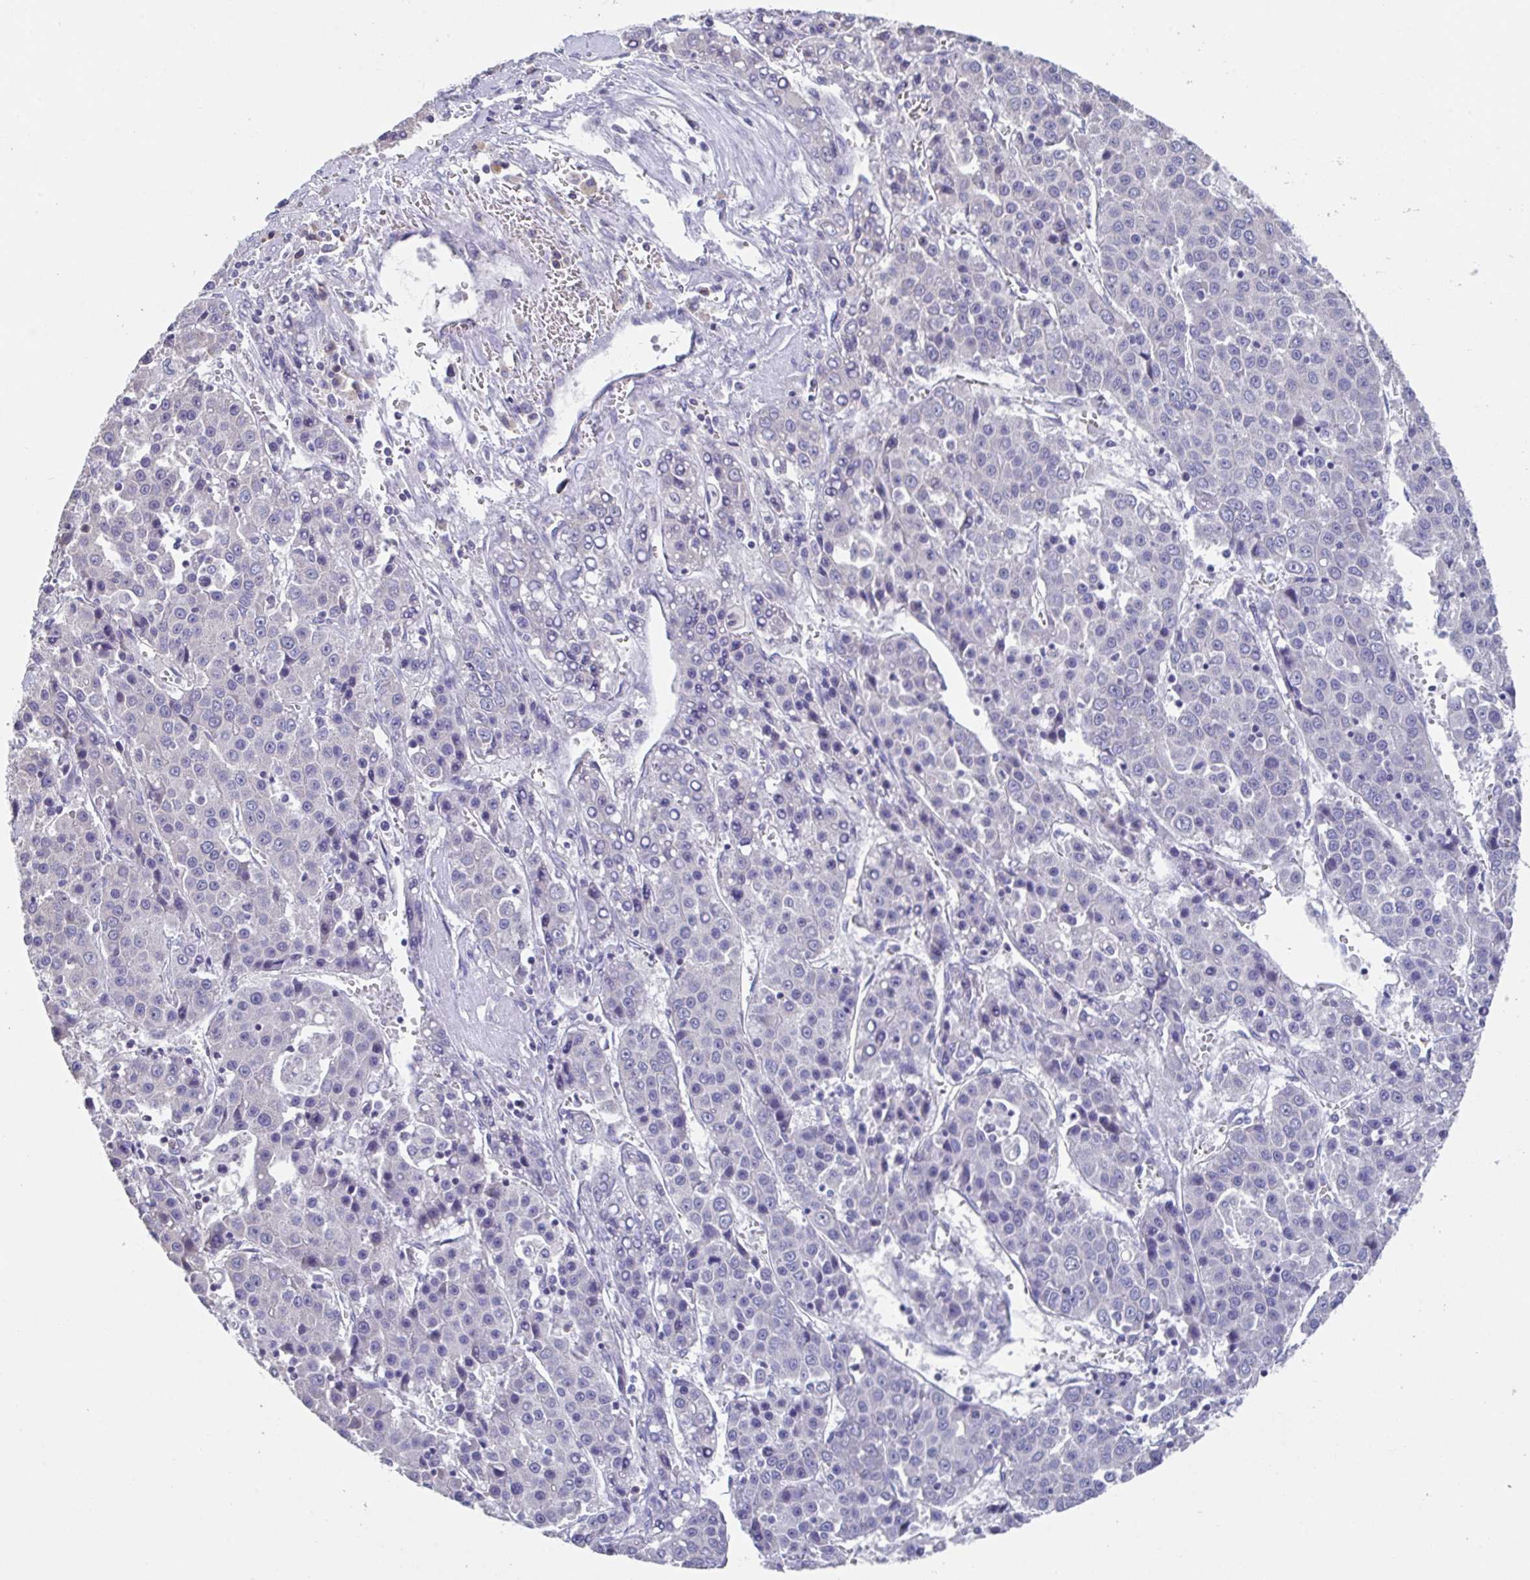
{"staining": {"intensity": "negative", "quantity": "none", "location": "none"}, "tissue": "liver cancer", "cell_type": "Tumor cells", "image_type": "cancer", "snomed": [{"axis": "morphology", "description": "Carcinoma, Hepatocellular, NOS"}, {"axis": "topography", "description": "Liver"}], "caption": "Tumor cells show no significant protein expression in liver cancer.", "gene": "LRRC58", "patient": {"sex": "female", "age": 53}}